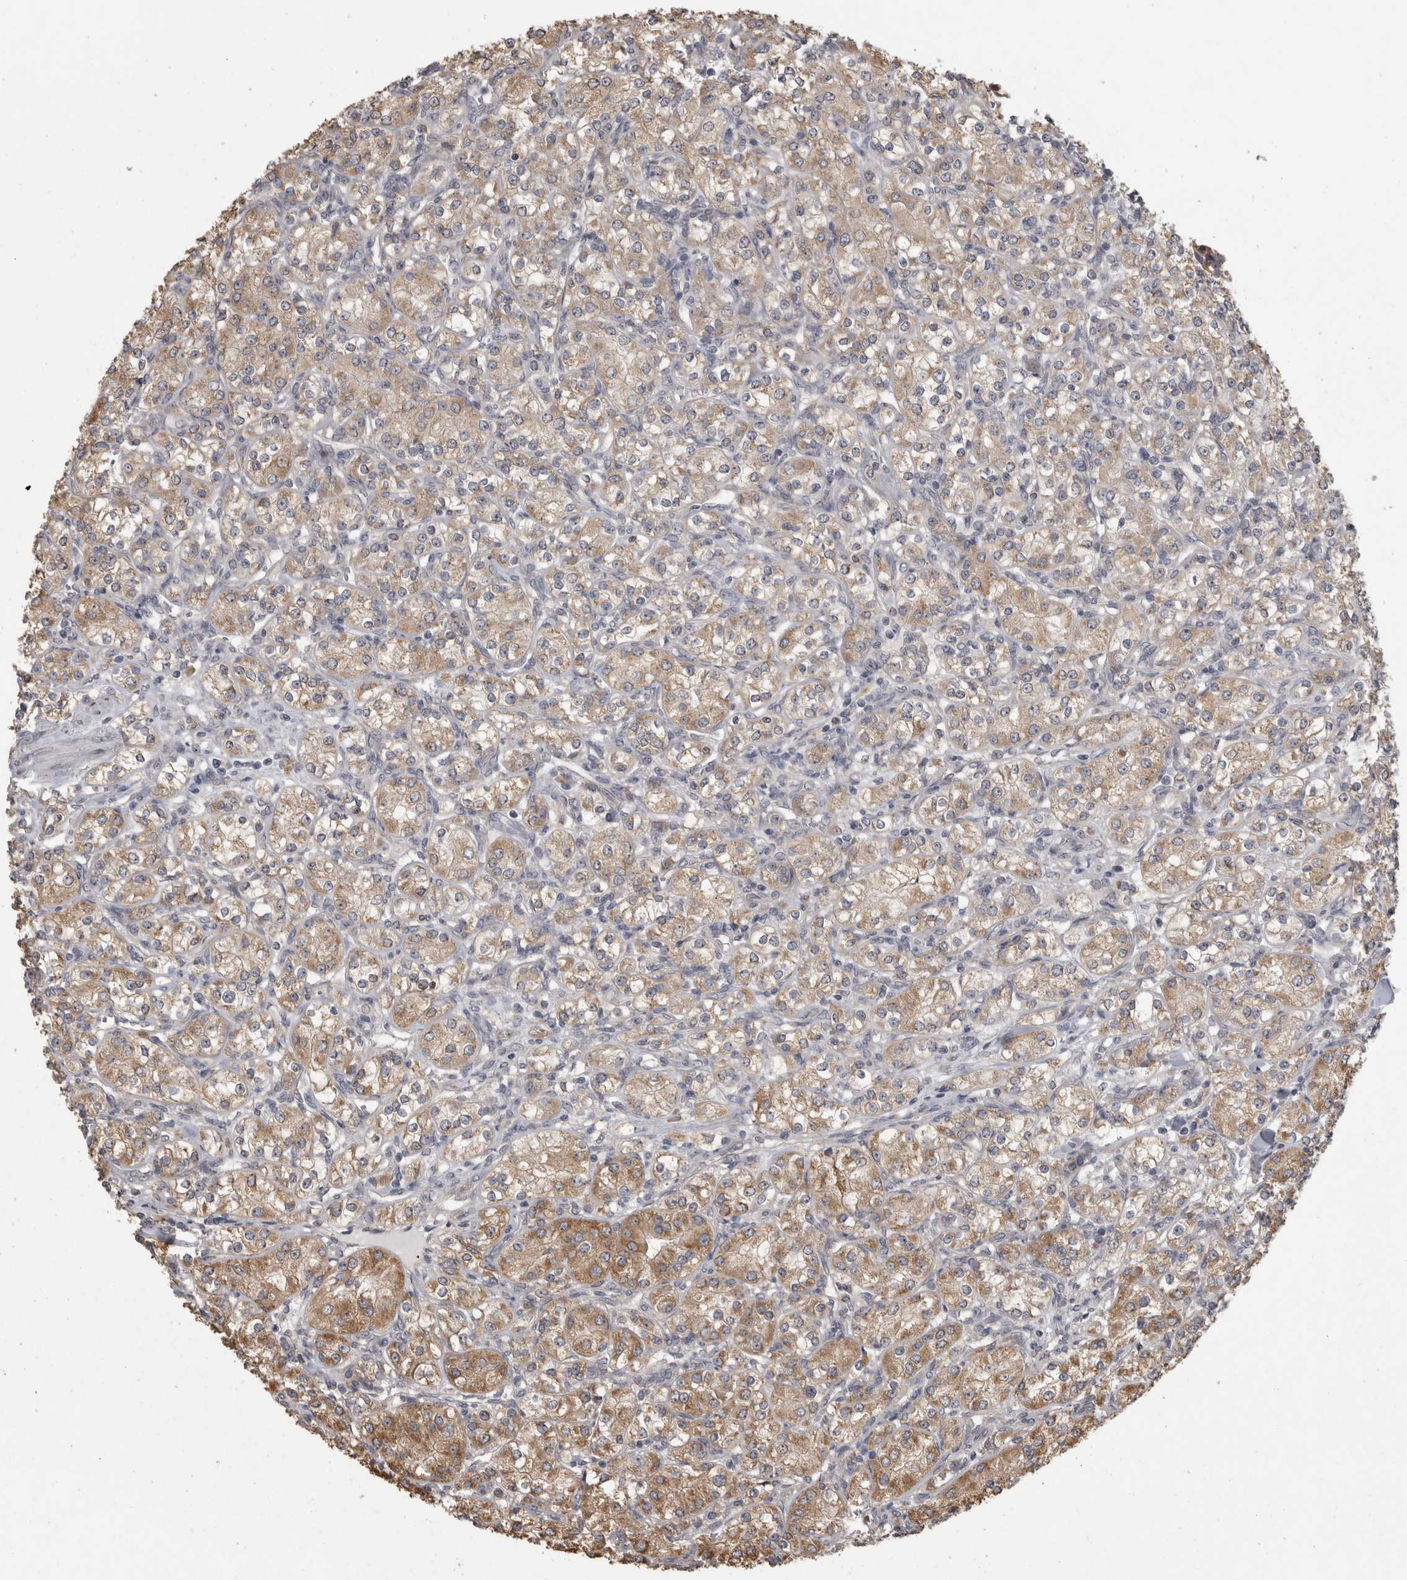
{"staining": {"intensity": "moderate", "quantity": ">75%", "location": "cytoplasmic/membranous"}, "tissue": "renal cancer", "cell_type": "Tumor cells", "image_type": "cancer", "snomed": [{"axis": "morphology", "description": "Adenocarcinoma, NOS"}, {"axis": "topography", "description": "Kidney"}], "caption": "IHC photomicrograph of human renal adenocarcinoma stained for a protein (brown), which displays medium levels of moderate cytoplasmic/membranous expression in approximately >75% of tumor cells.", "gene": "RAB29", "patient": {"sex": "male", "age": 77}}